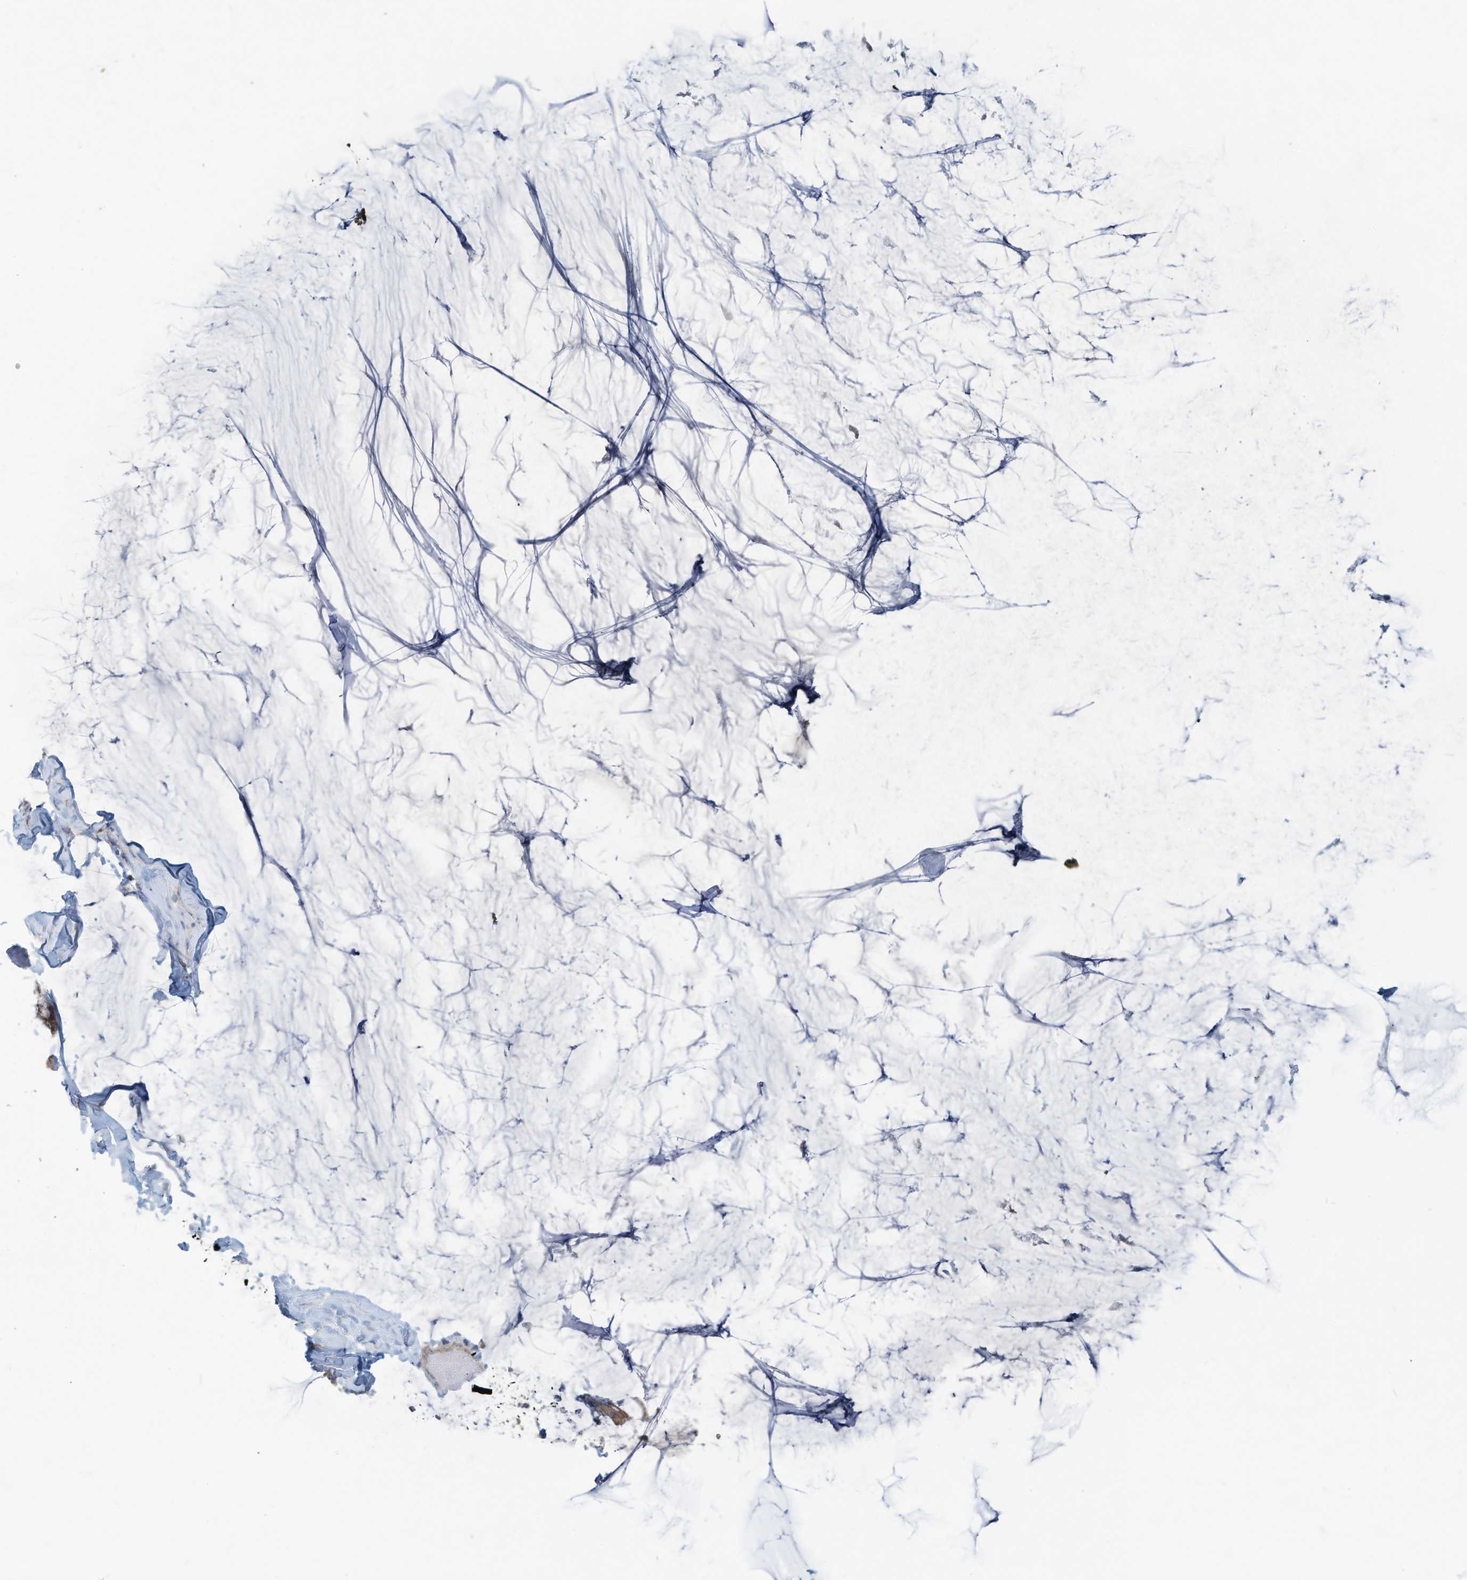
{"staining": {"intensity": "moderate", "quantity": "<25%", "location": "cytoplasmic/membranous"}, "tissue": "ovarian cancer", "cell_type": "Tumor cells", "image_type": "cancer", "snomed": [{"axis": "morphology", "description": "Cystadenocarcinoma, mucinous, NOS"}, {"axis": "topography", "description": "Ovary"}], "caption": "Ovarian cancer (mucinous cystadenocarcinoma) stained with a brown dye exhibits moderate cytoplasmic/membranous positive staining in approximately <25% of tumor cells.", "gene": "SCGB1D2", "patient": {"sex": "female", "age": 39}}